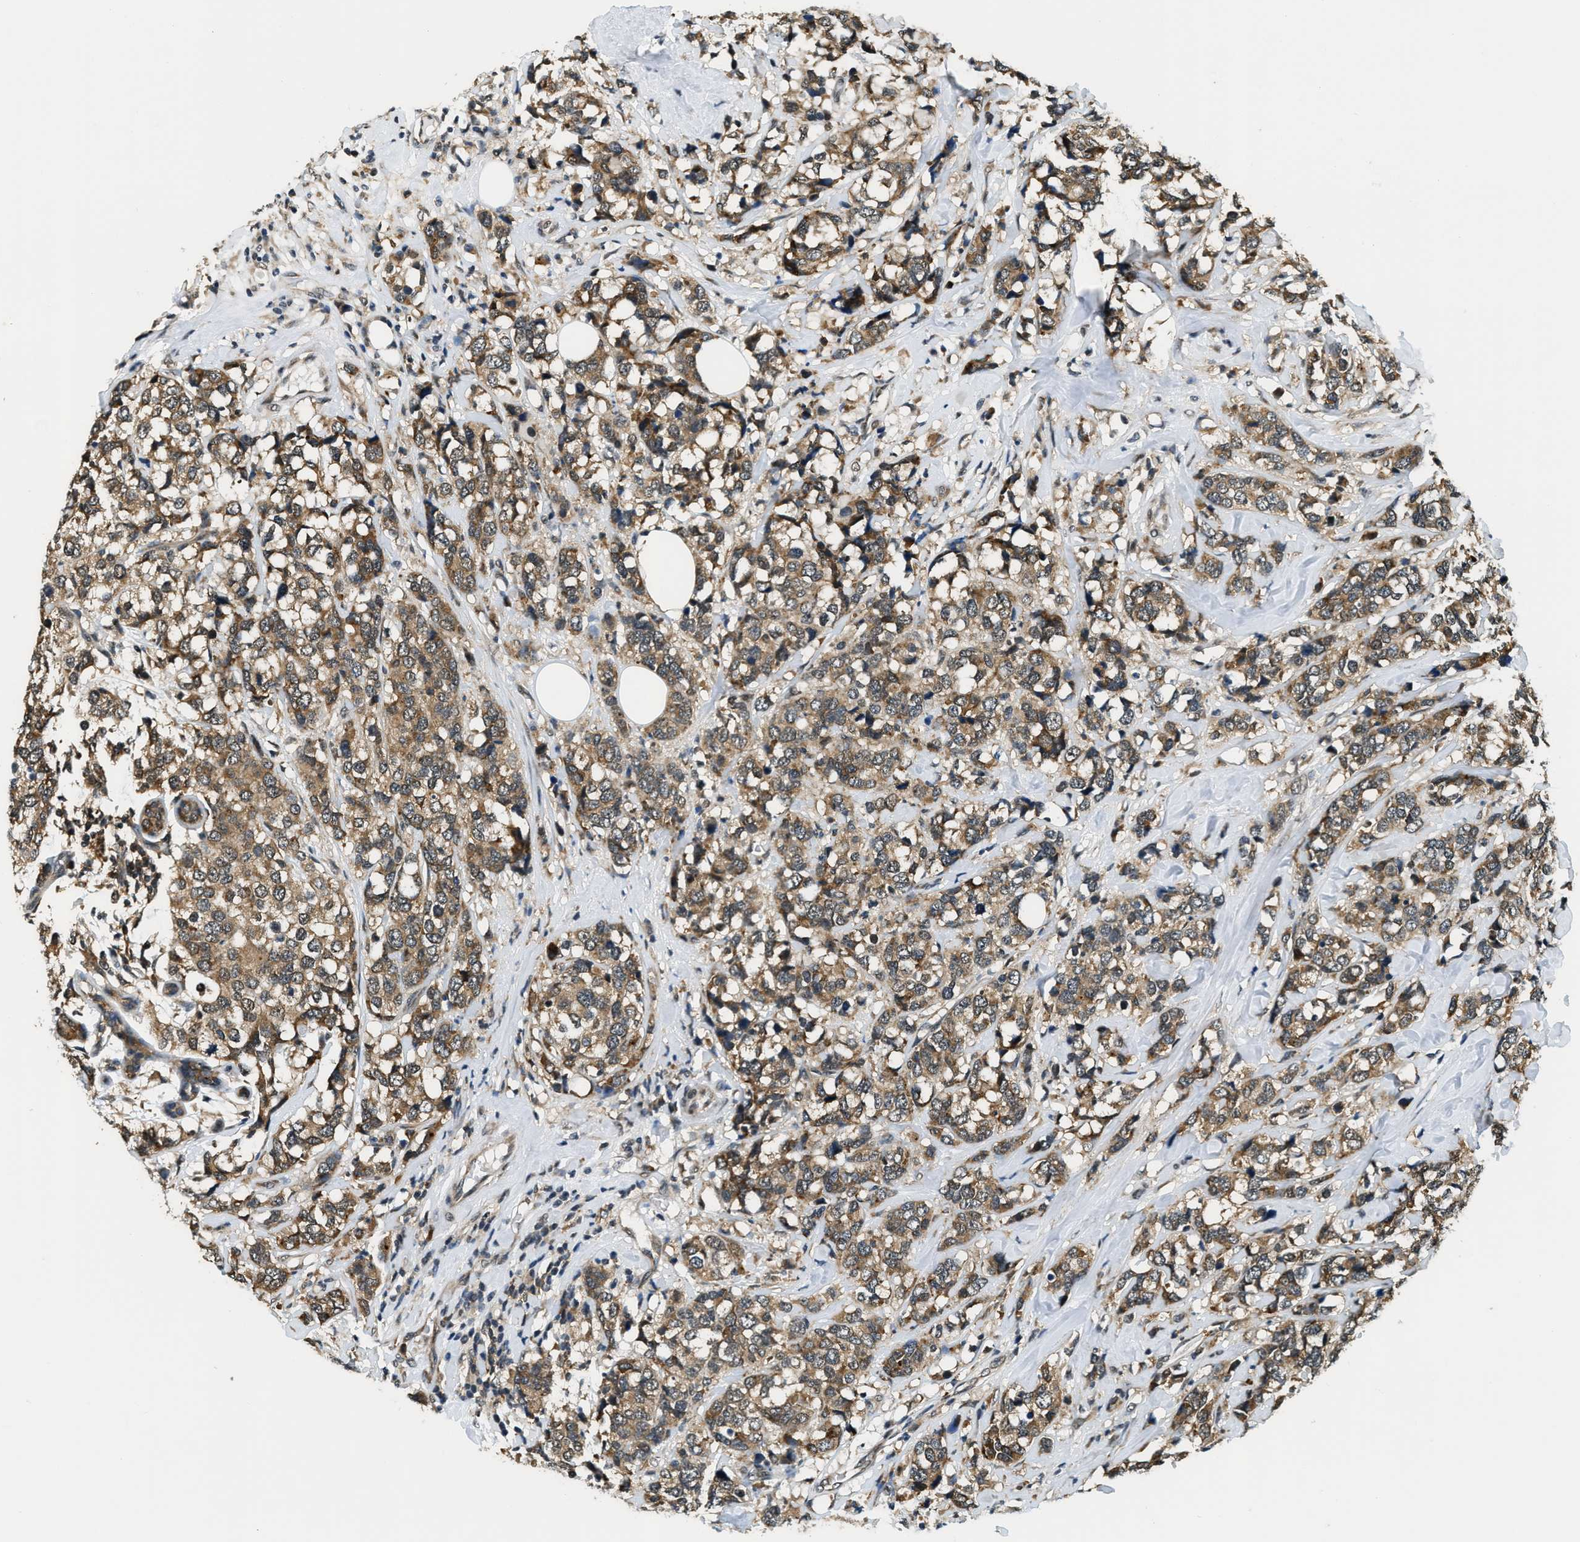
{"staining": {"intensity": "moderate", "quantity": ">75%", "location": "cytoplasmic/membranous"}, "tissue": "breast cancer", "cell_type": "Tumor cells", "image_type": "cancer", "snomed": [{"axis": "morphology", "description": "Lobular carcinoma"}, {"axis": "topography", "description": "Breast"}], "caption": "An immunohistochemistry (IHC) photomicrograph of neoplastic tissue is shown. Protein staining in brown shows moderate cytoplasmic/membranous positivity in breast lobular carcinoma within tumor cells.", "gene": "RAB11FIP1", "patient": {"sex": "female", "age": 59}}